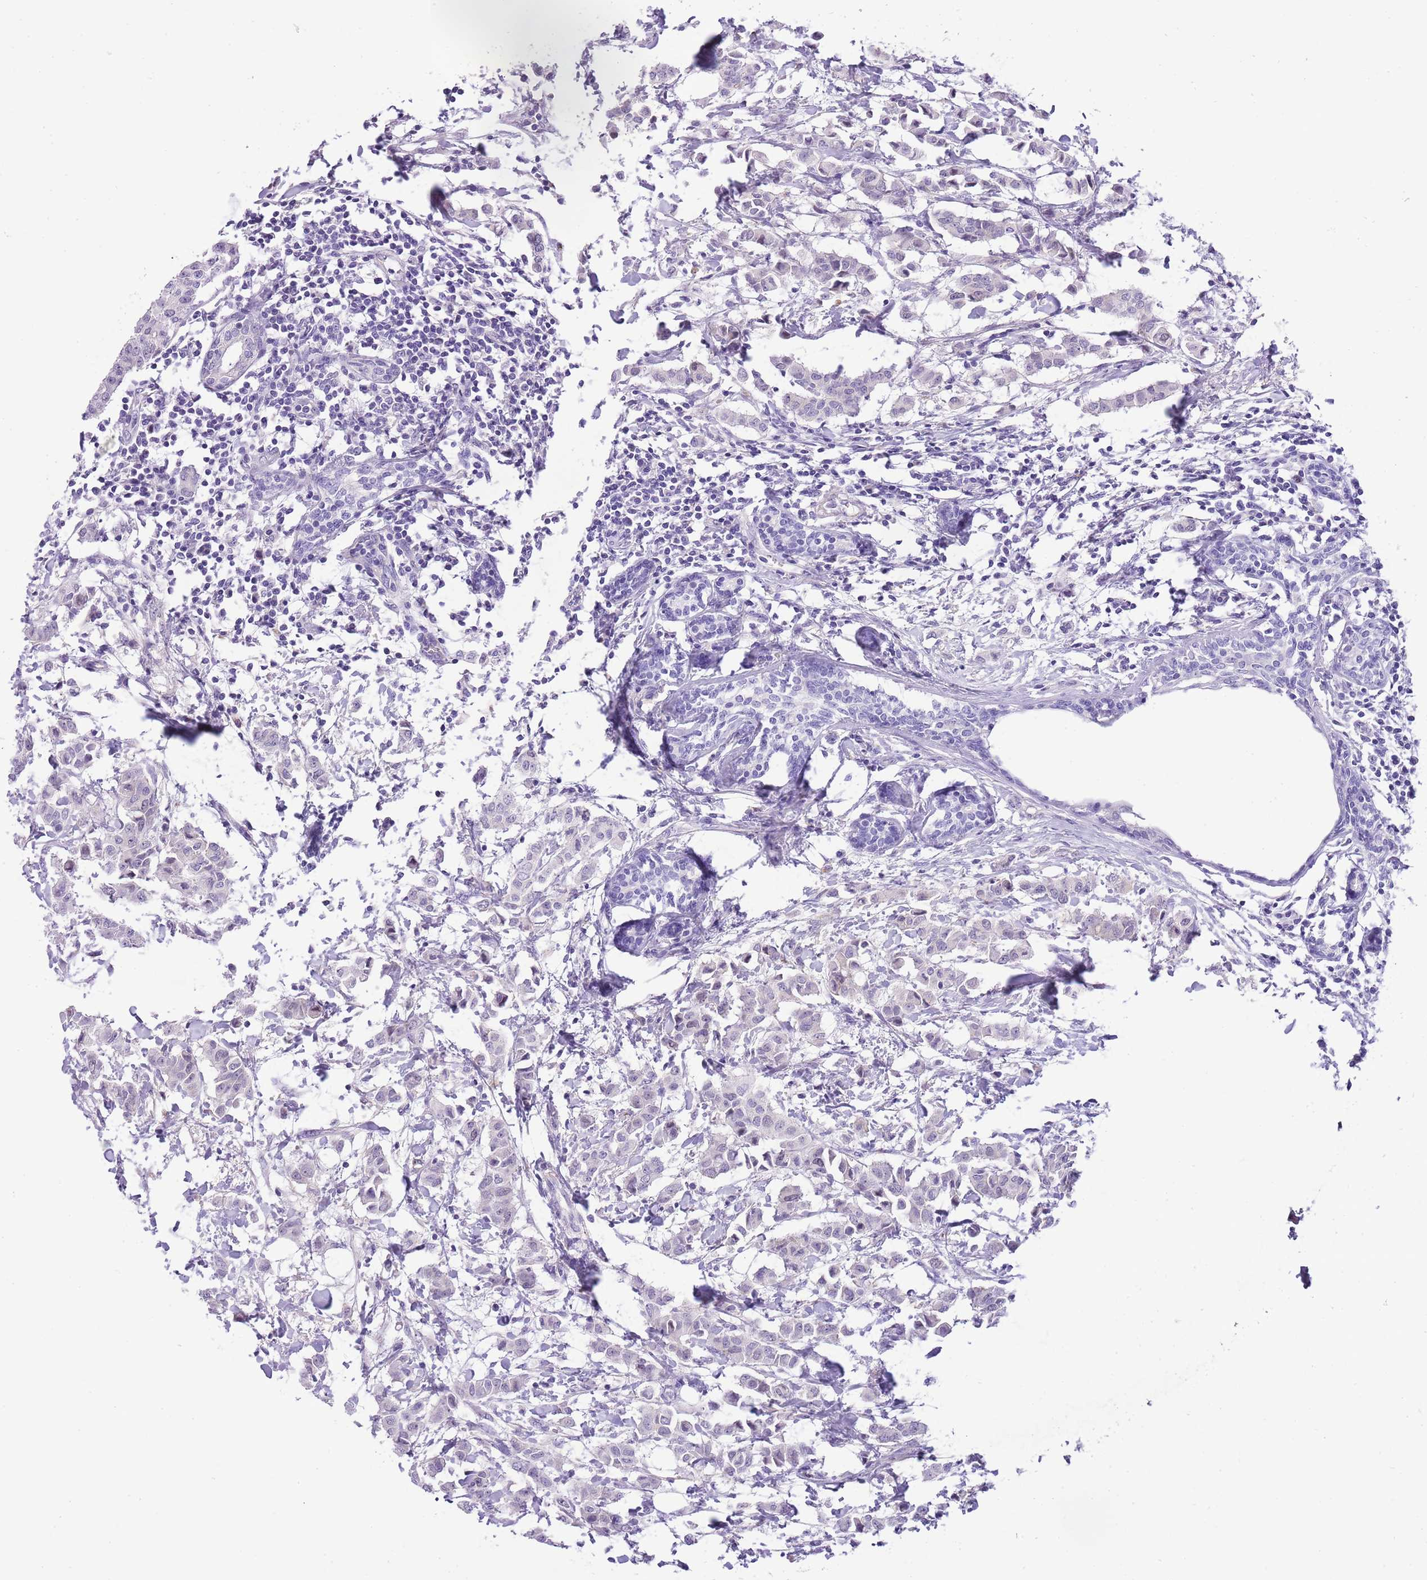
{"staining": {"intensity": "negative", "quantity": "none", "location": "none"}, "tissue": "breast cancer", "cell_type": "Tumor cells", "image_type": "cancer", "snomed": [{"axis": "morphology", "description": "Duct carcinoma"}, {"axis": "topography", "description": "Breast"}], "caption": "This is an immunohistochemistry (IHC) photomicrograph of human infiltrating ductal carcinoma (breast). There is no expression in tumor cells.", "gene": "FBRSL1", "patient": {"sex": "female", "age": 40}}